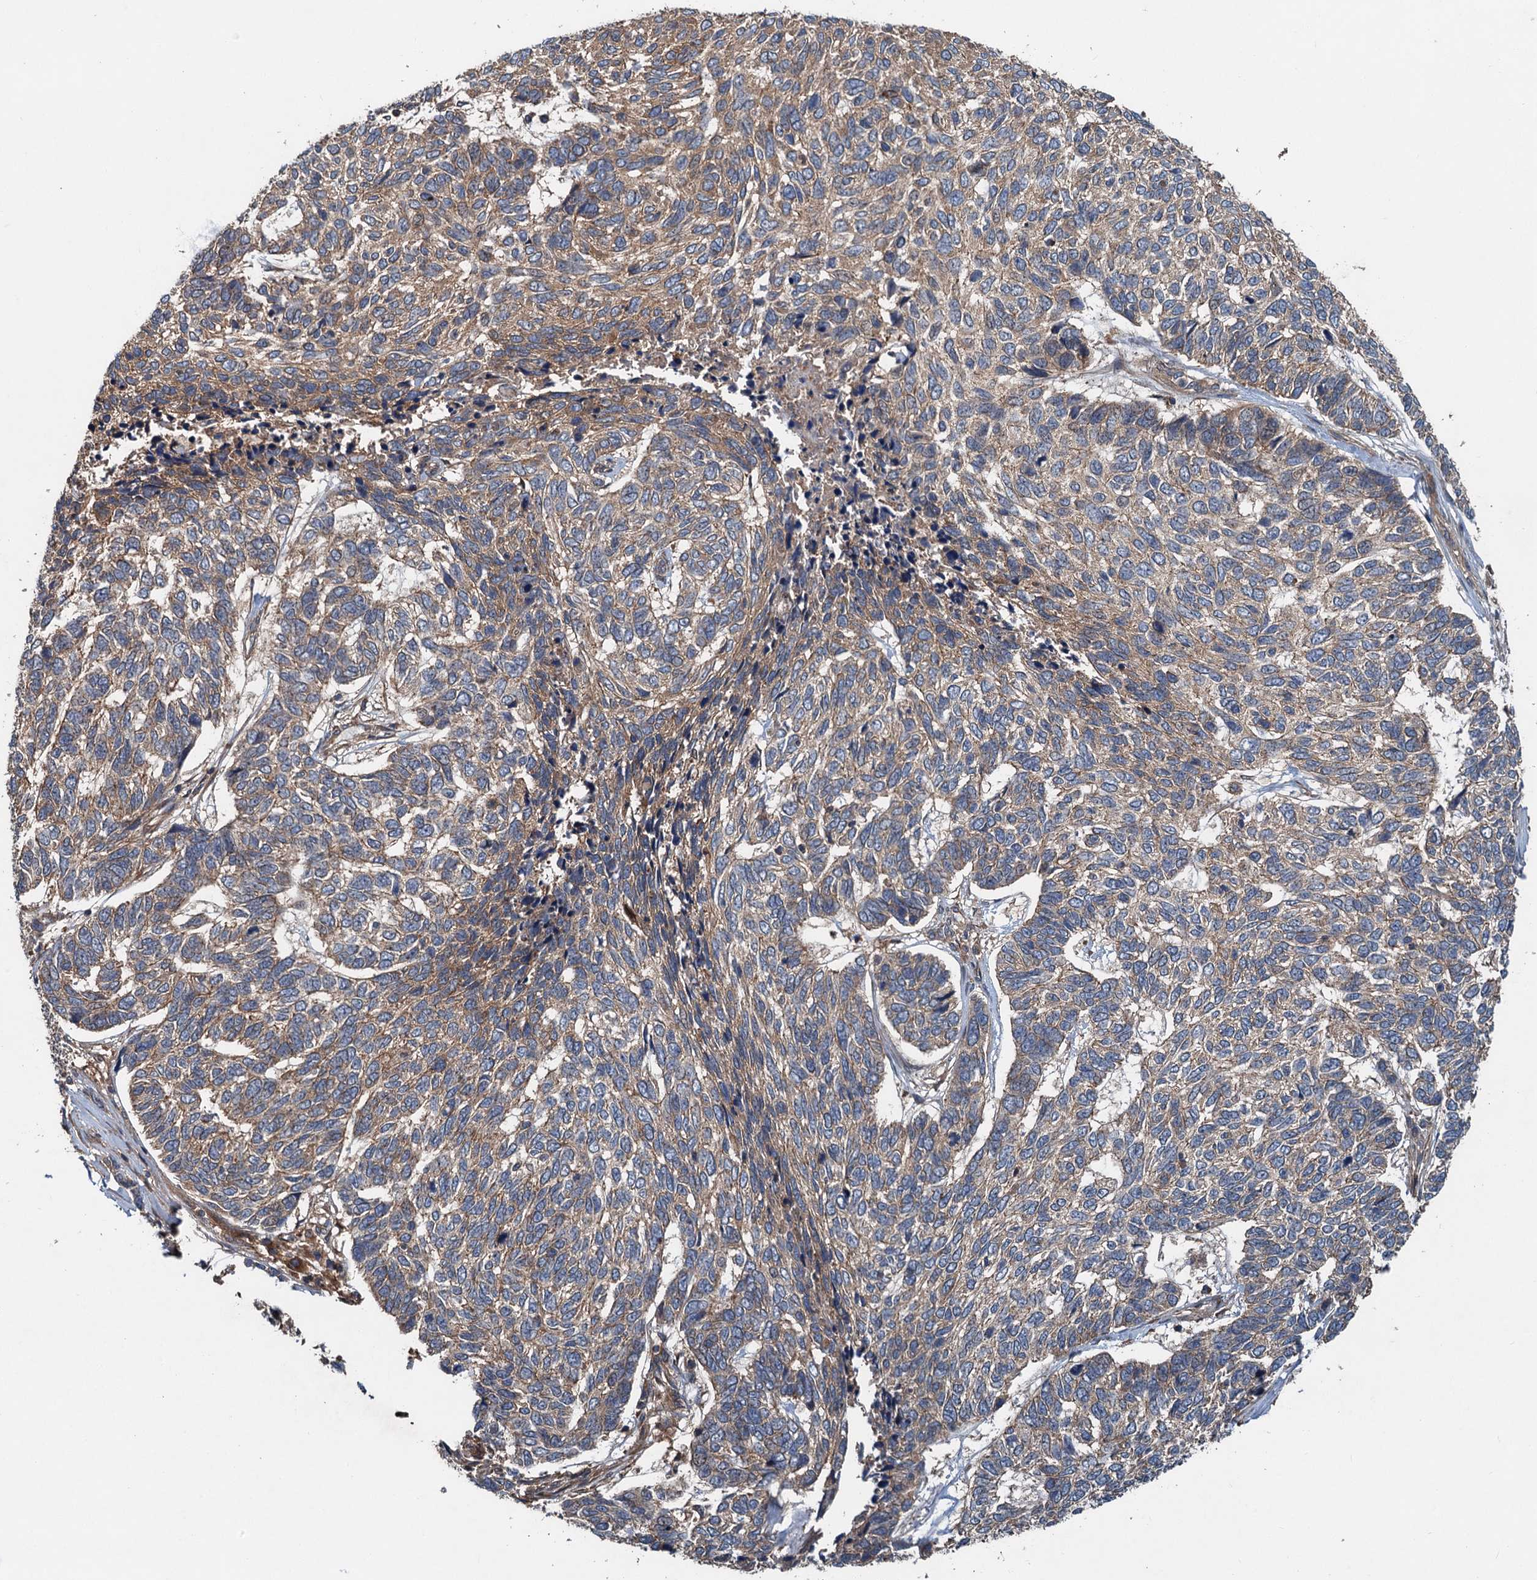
{"staining": {"intensity": "moderate", "quantity": "<25%", "location": "cytoplasmic/membranous"}, "tissue": "skin cancer", "cell_type": "Tumor cells", "image_type": "cancer", "snomed": [{"axis": "morphology", "description": "Basal cell carcinoma"}, {"axis": "topography", "description": "Skin"}], "caption": "Immunohistochemical staining of human basal cell carcinoma (skin) exhibits low levels of moderate cytoplasmic/membranous positivity in about <25% of tumor cells. The staining was performed using DAB to visualize the protein expression in brown, while the nuclei were stained in blue with hematoxylin (Magnification: 20x).", "gene": "COG3", "patient": {"sex": "female", "age": 65}}